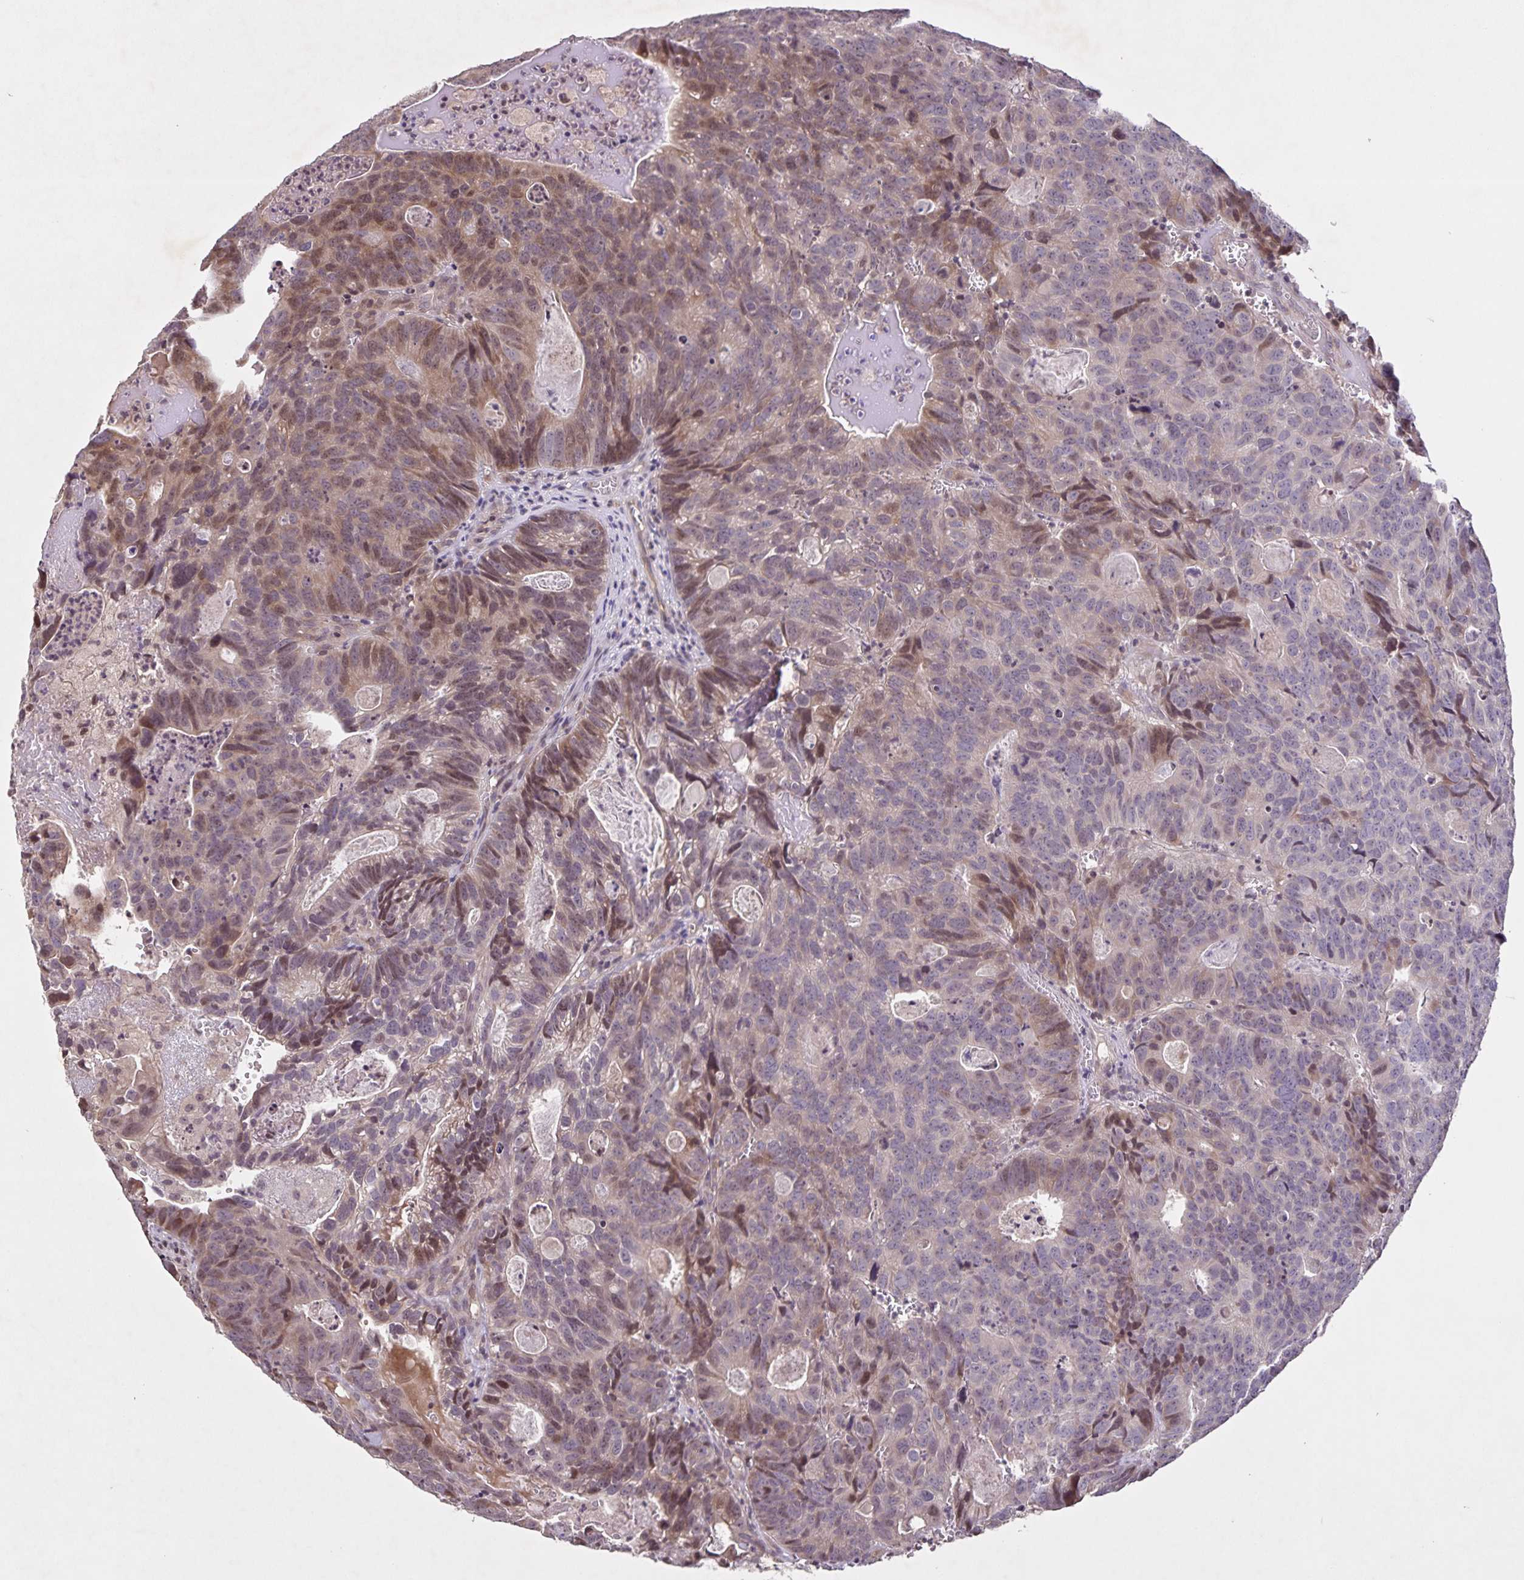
{"staining": {"intensity": "moderate", "quantity": "25%-75%", "location": "cytoplasmic/membranous,nuclear"}, "tissue": "head and neck cancer", "cell_type": "Tumor cells", "image_type": "cancer", "snomed": [{"axis": "morphology", "description": "Adenocarcinoma, NOS"}, {"axis": "topography", "description": "Head-Neck"}], "caption": "Protein staining exhibits moderate cytoplasmic/membranous and nuclear staining in about 25%-75% of tumor cells in head and neck adenocarcinoma. (DAB = brown stain, brightfield microscopy at high magnification).", "gene": "GDF2", "patient": {"sex": "male", "age": 62}}